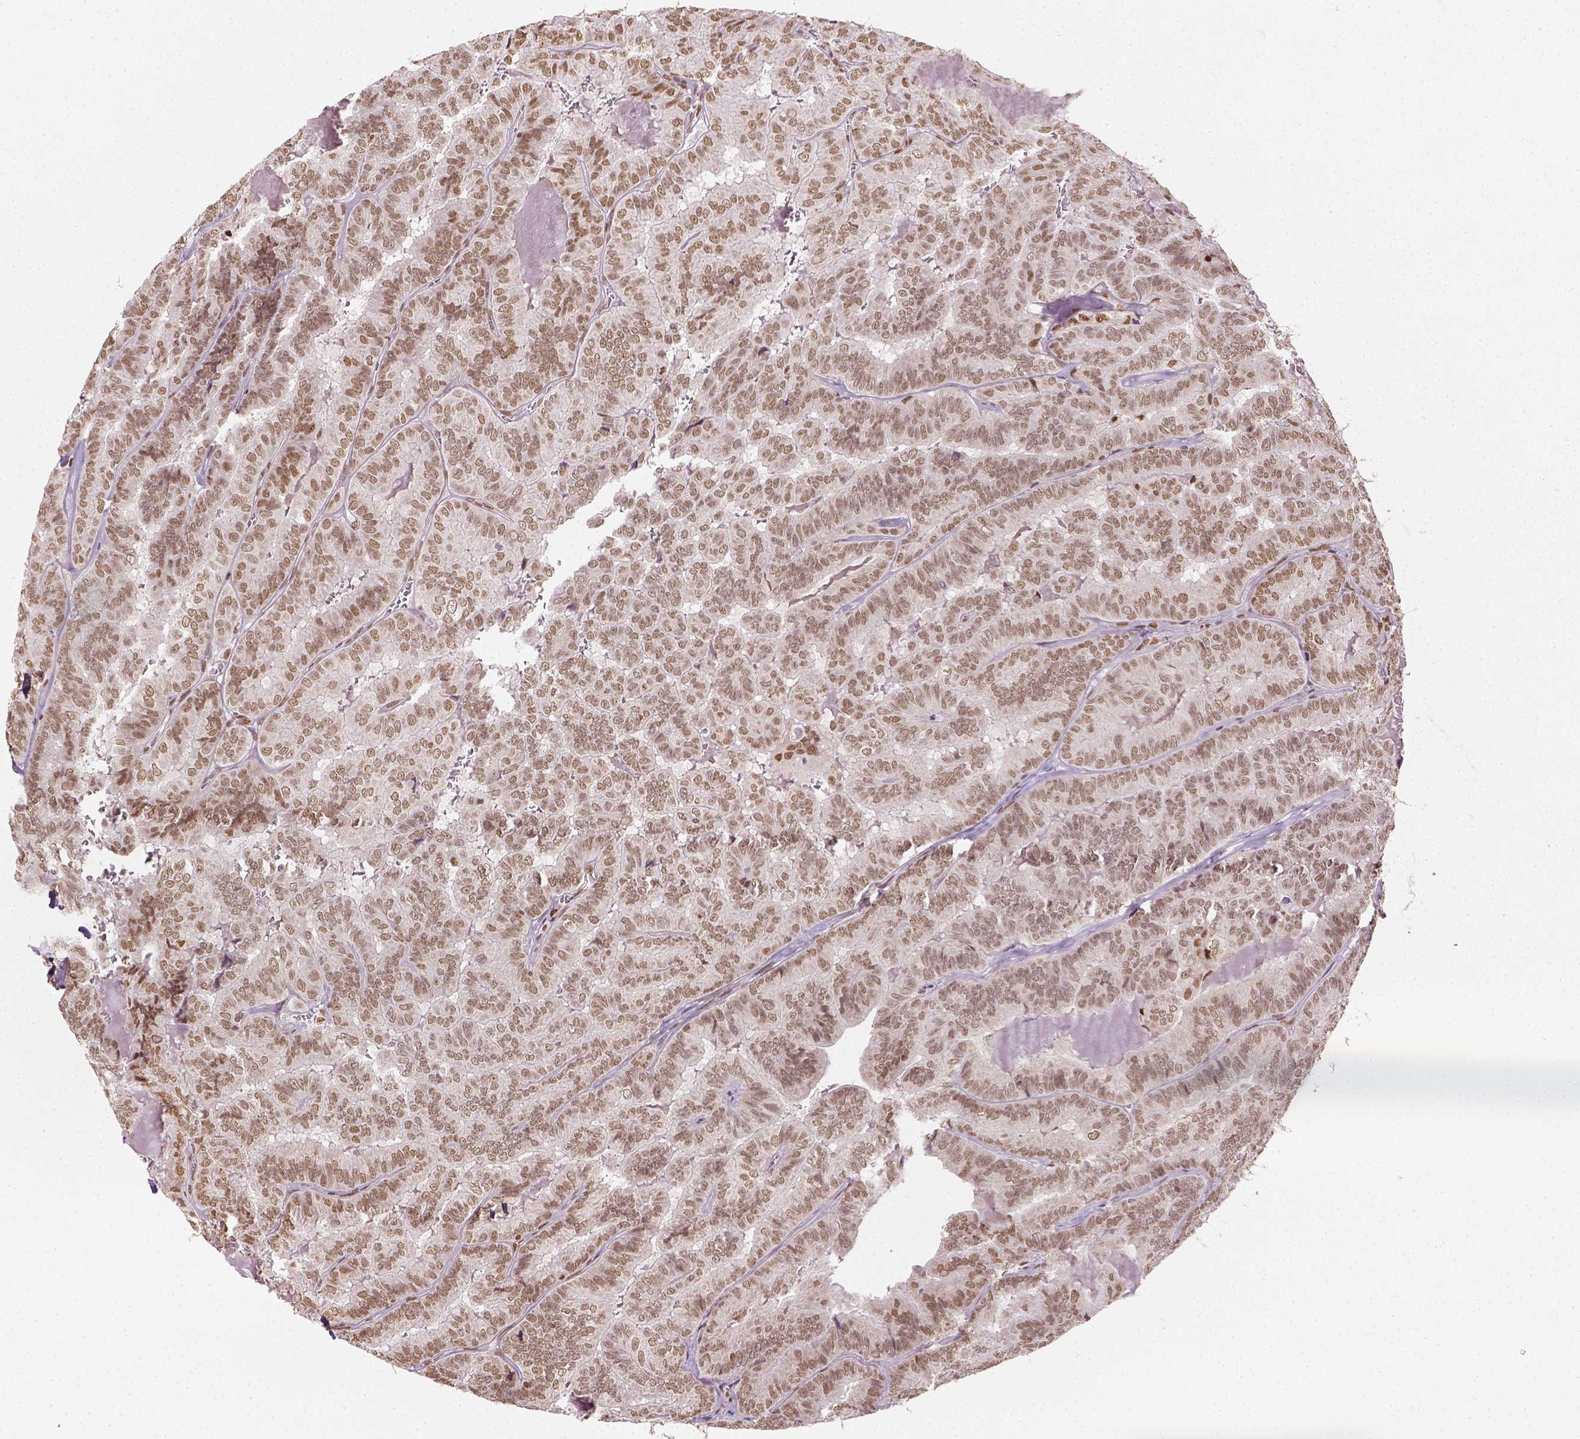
{"staining": {"intensity": "moderate", "quantity": ">75%", "location": "nuclear"}, "tissue": "thyroid cancer", "cell_type": "Tumor cells", "image_type": "cancer", "snomed": [{"axis": "morphology", "description": "Papillary adenocarcinoma, NOS"}, {"axis": "topography", "description": "Thyroid gland"}], "caption": "IHC (DAB (3,3'-diaminobenzidine)) staining of human papillary adenocarcinoma (thyroid) shows moderate nuclear protein positivity in about >75% of tumor cells. (Brightfield microscopy of DAB IHC at high magnification).", "gene": "FANCE", "patient": {"sex": "female", "age": 75}}